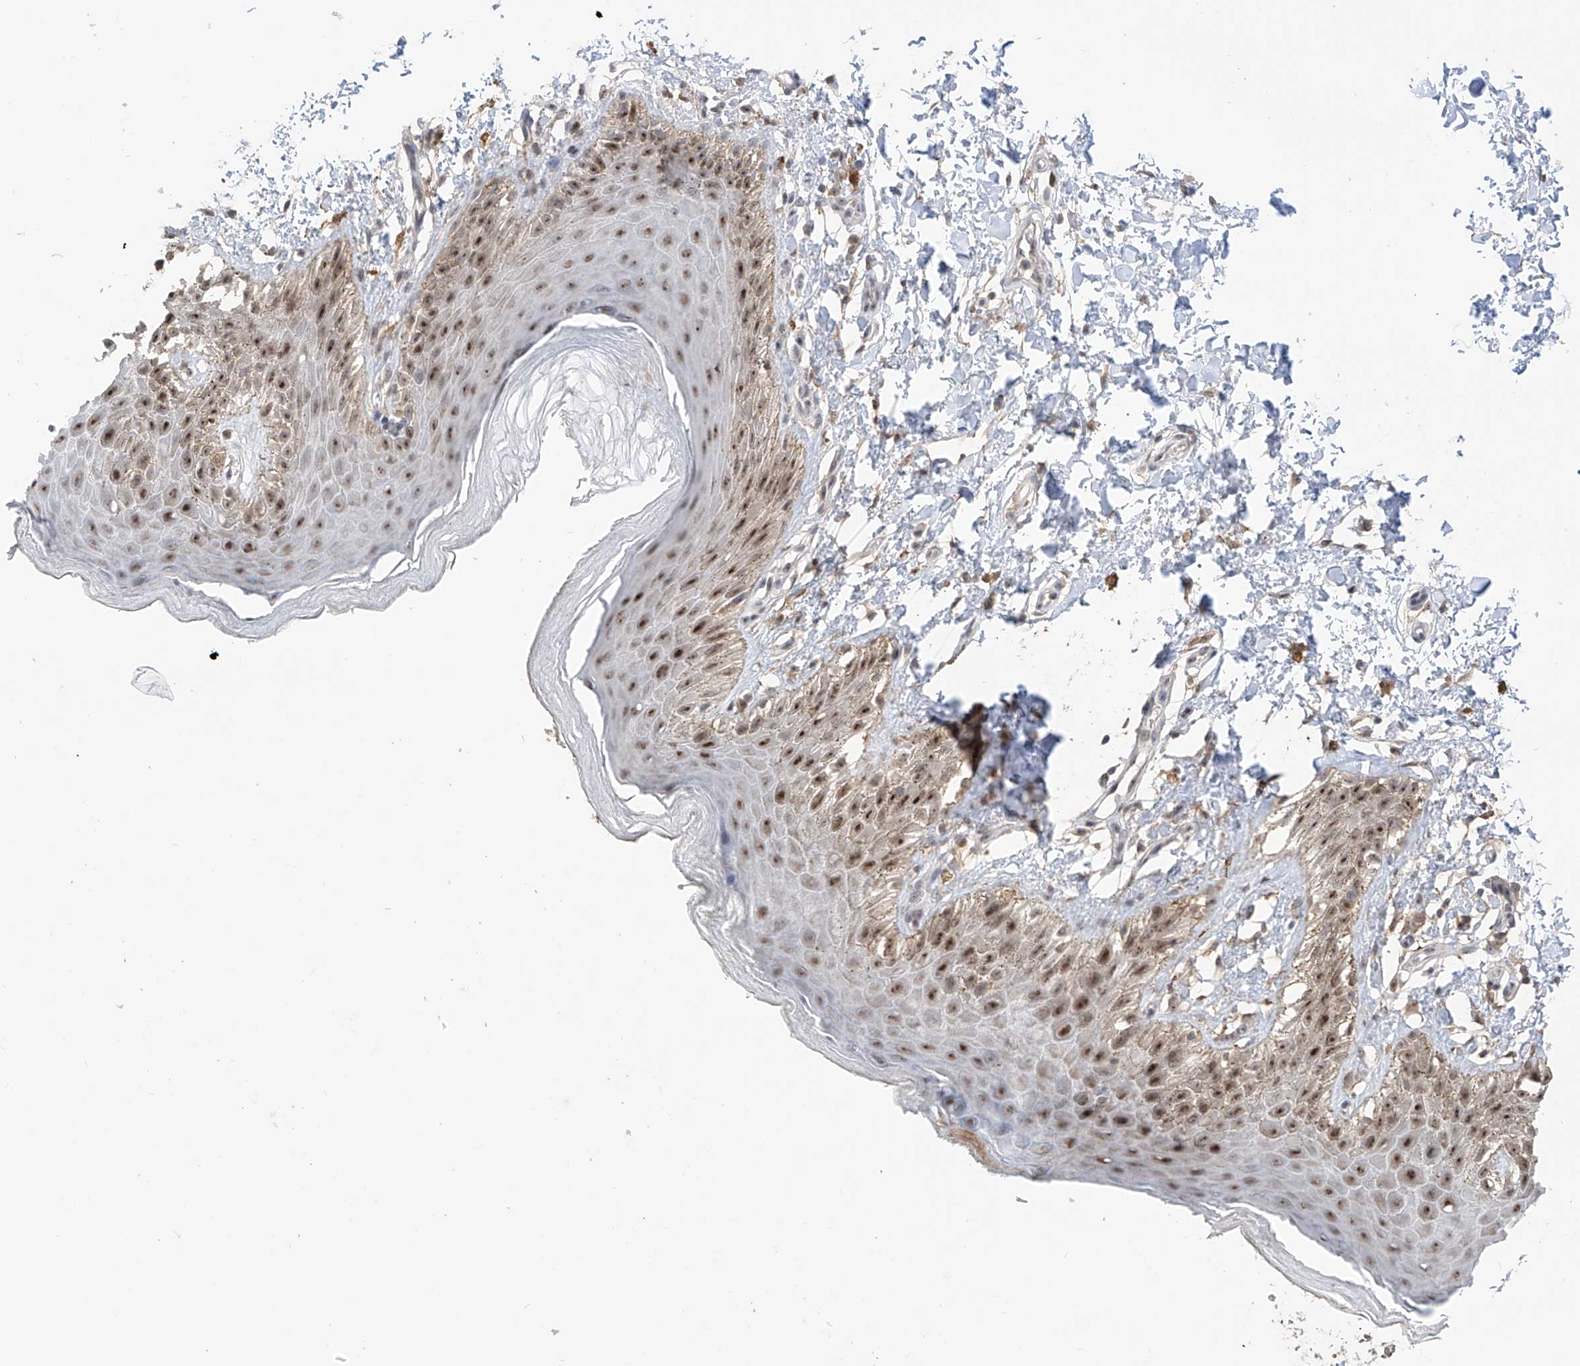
{"staining": {"intensity": "moderate", "quantity": ">75%", "location": "nuclear"}, "tissue": "skin", "cell_type": "Epidermal cells", "image_type": "normal", "snomed": [{"axis": "morphology", "description": "Normal tissue, NOS"}, {"axis": "topography", "description": "Anal"}], "caption": "DAB immunohistochemical staining of benign skin exhibits moderate nuclear protein positivity in approximately >75% of epidermal cells. Using DAB (3,3'-diaminobenzidine) (brown) and hematoxylin (blue) stains, captured at high magnification using brightfield microscopy.", "gene": "C1orf131", "patient": {"sex": "male", "age": 44}}